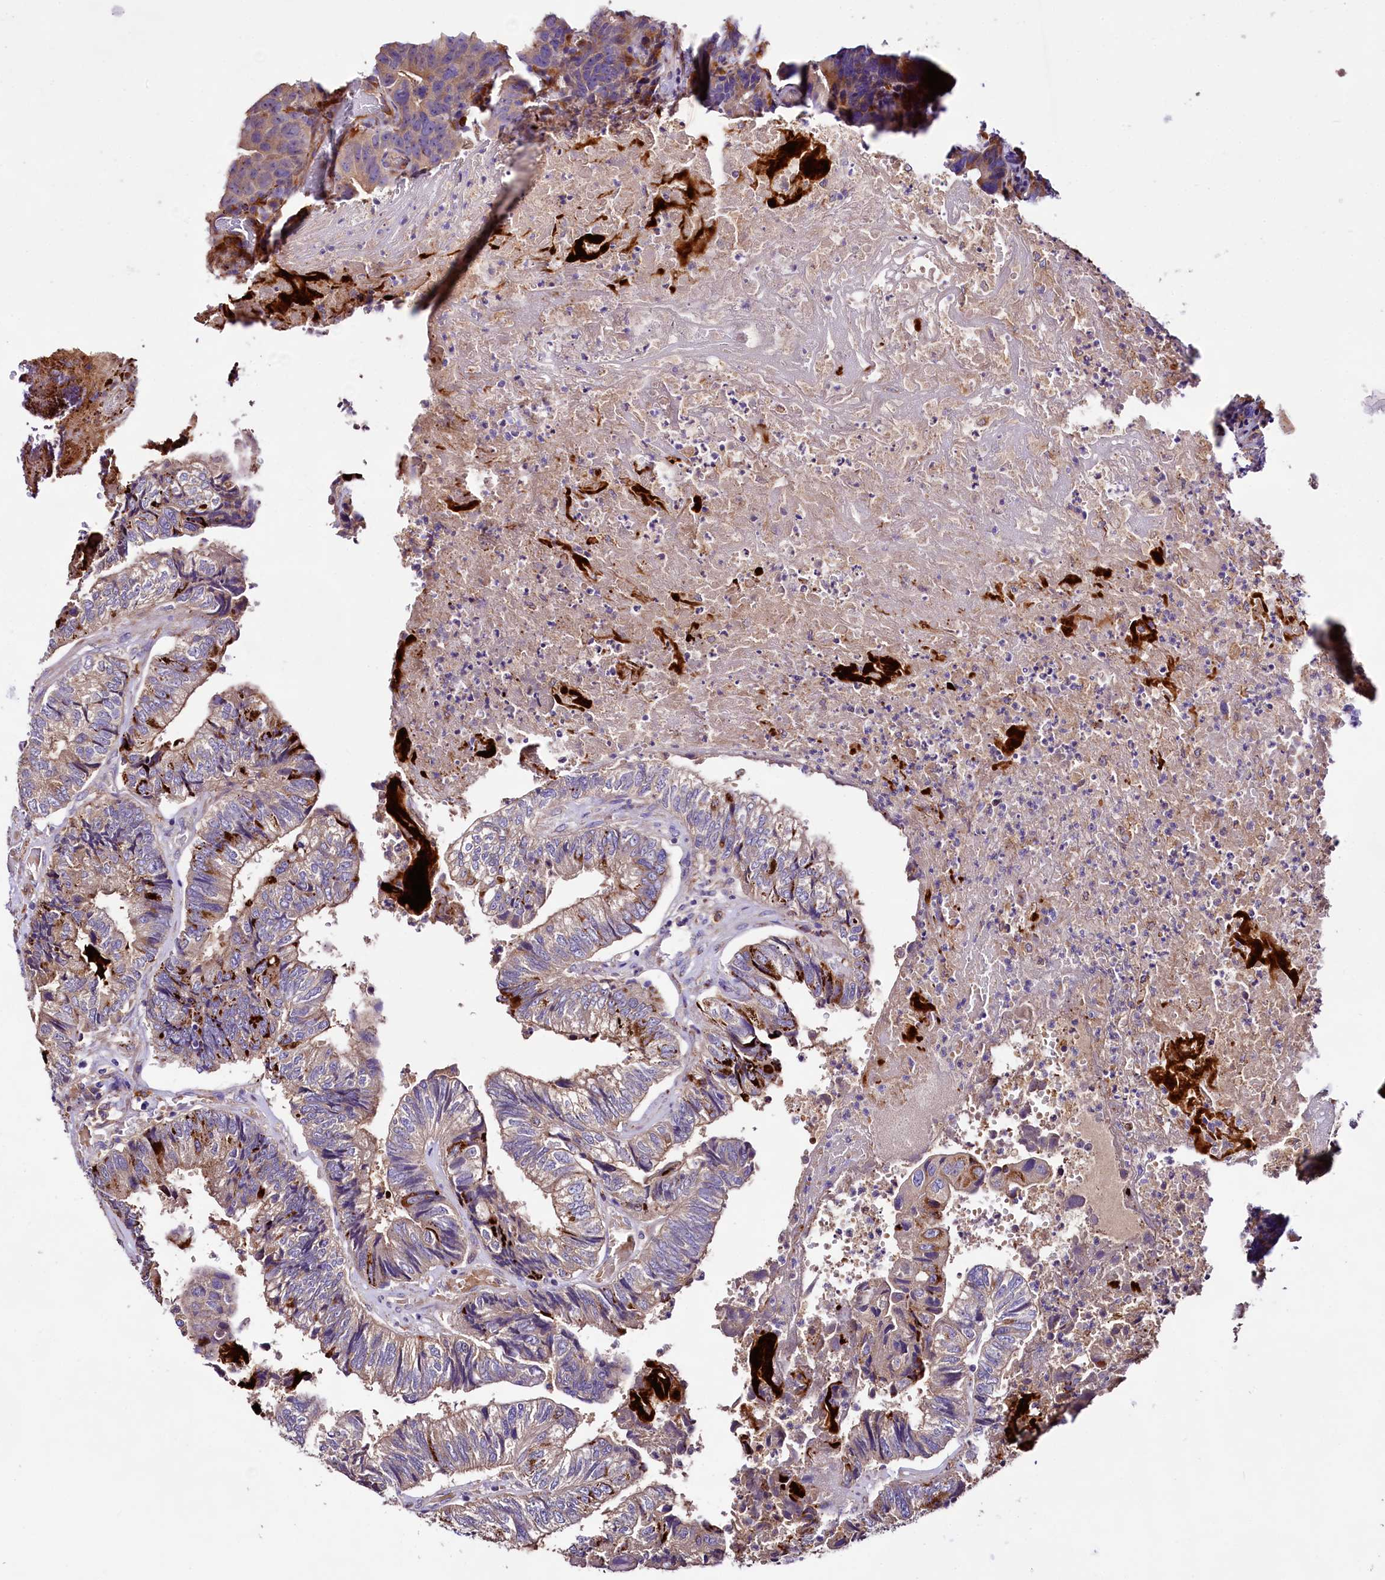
{"staining": {"intensity": "moderate", "quantity": "<25%", "location": "cytoplasmic/membranous"}, "tissue": "colorectal cancer", "cell_type": "Tumor cells", "image_type": "cancer", "snomed": [{"axis": "morphology", "description": "Adenocarcinoma, NOS"}, {"axis": "topography", "description": "Colon"}], "caption": "Adenocarcinoma (colorectal) was stained to show a protein in brown. There is low levels of moderate cytoplasmic/membranous positivity in about <25% of tumor cells.", "gene": "DMXL2", "patient": {"sex": "female", "age": 67}}